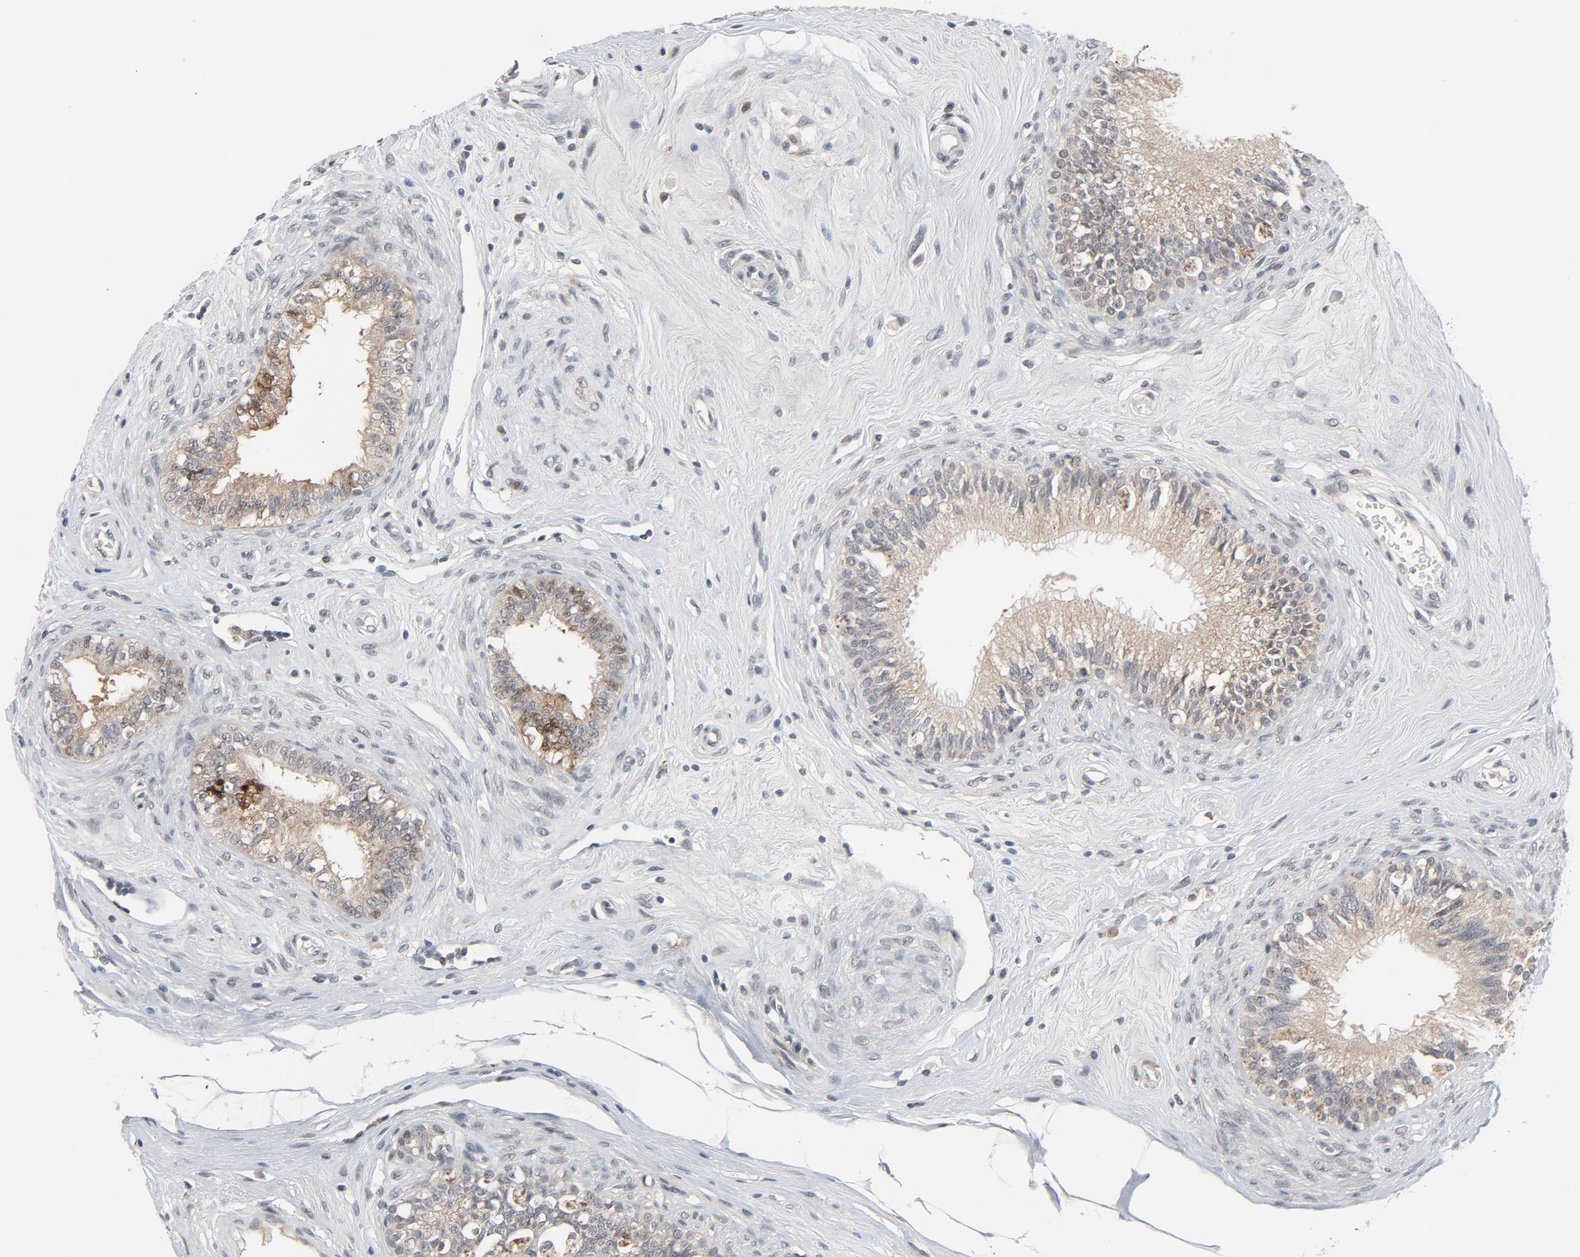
{"staining": {"intensity": "weak", "quantity": ">75%", "location": "cytoplasmic/membranous"}, "tissue": "epididymis", "cell_type": "Glandular cells", "image_type": "normal", "snomed": [{"axis": "morphology", "description": "Normal tissue, NOS"}, {"axis": "morphology", "description": "Inflammation, NOS"}, {"axis": "topography", "description": "Epididymis"}], "caption": "DAB (3,3'-diaminobenzidine) immunohistochemical staining of benign epididymis exhibits weak cytoplasmic/membranous protein expression in approximately >75% of glandular cells.", "gene": "MT3", "patient": {"sex": "male", "age": 84}}